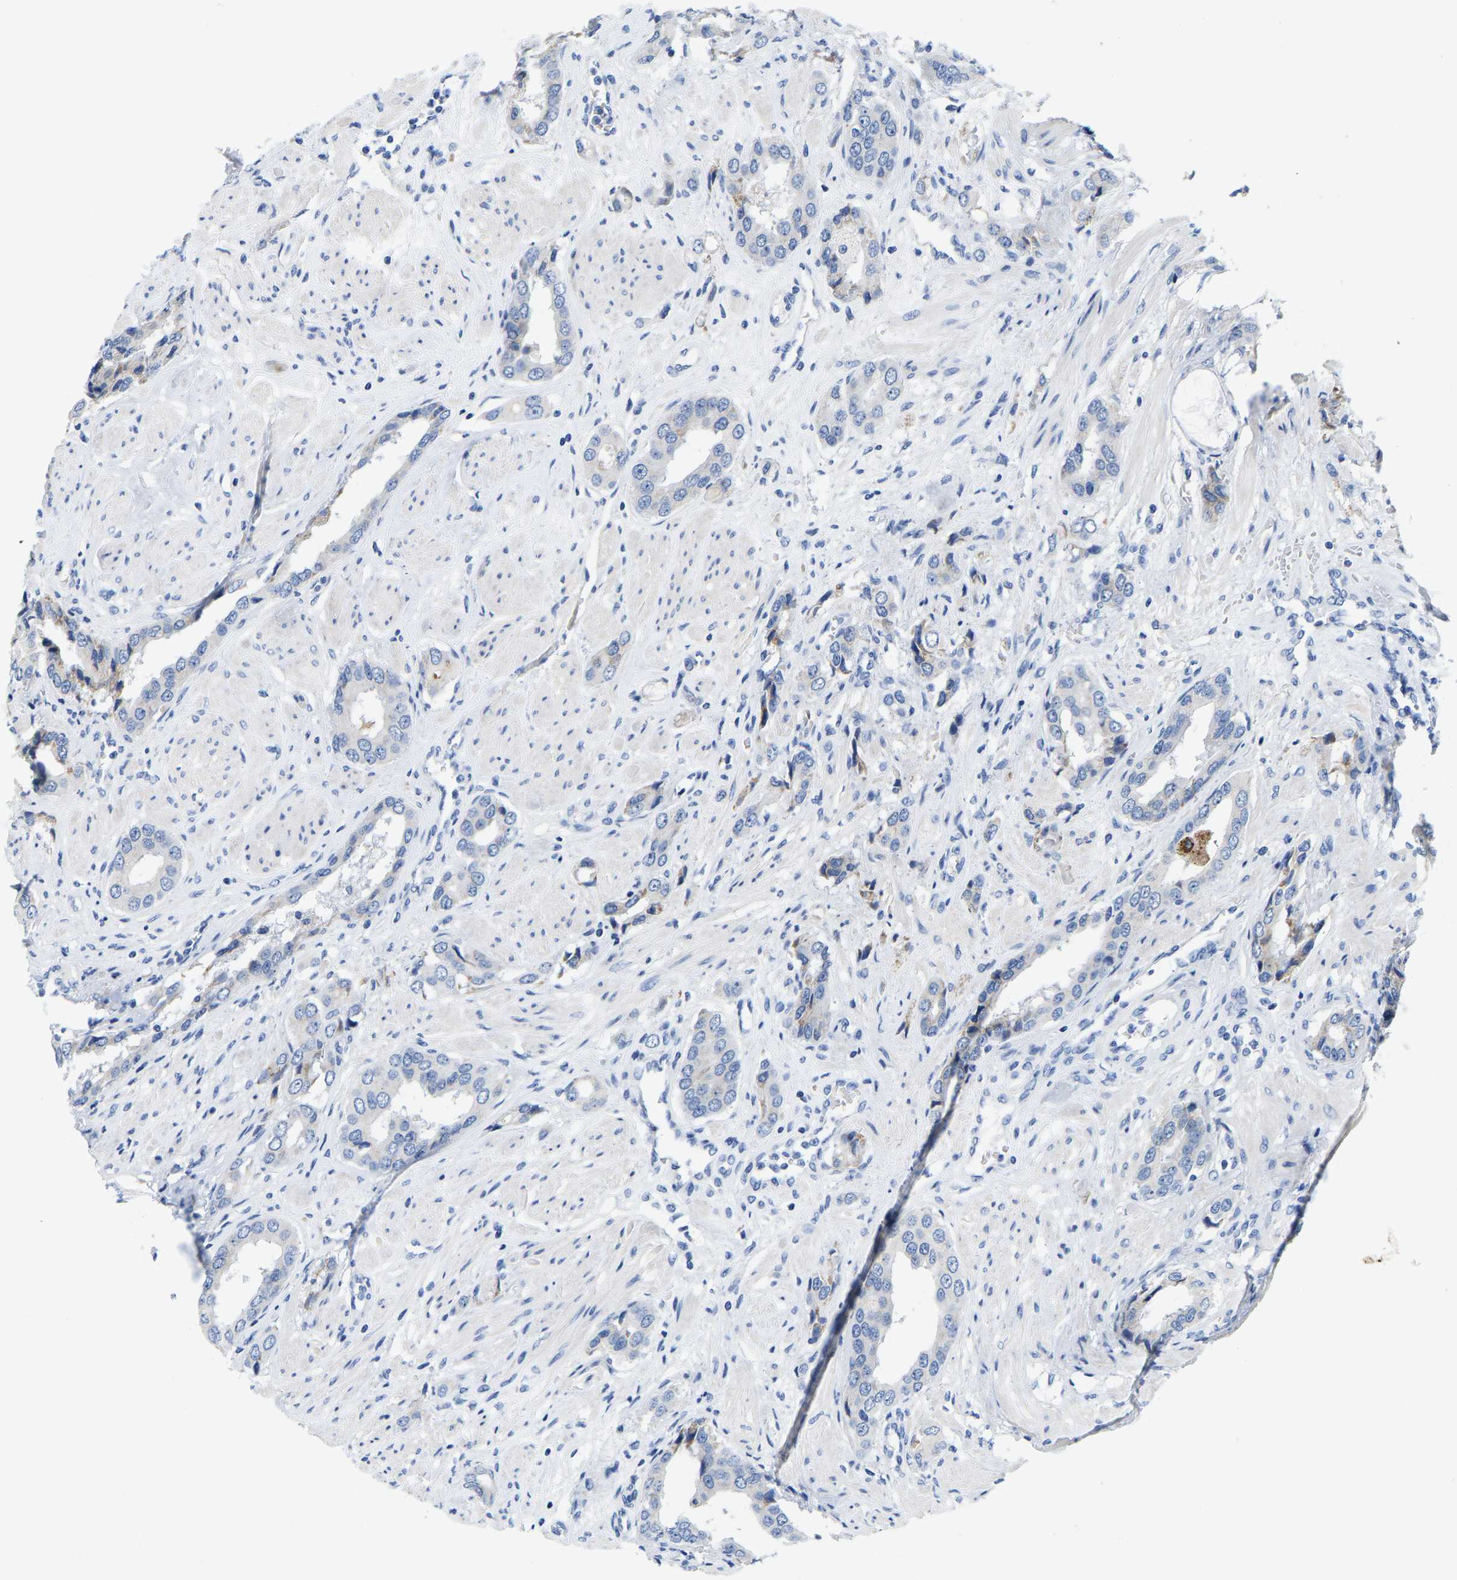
{"staining": {"intensity": "weak", "quantity": "<25%", "location": "cytoplasmic/membranous"}, "tissue": "prostate cancer", "cell_type": "Tumor cells", "image_type": "cancer", "snomed": [{"axis": "morphology", "description": "Adenocarcinoma, High grade"}, {"axis": "topography", "description": "Prostate"}], "caption": "This is a image of immunohistochemistry staining of adenocarcinoma (high-grade) (prostate), which shows no staining in tumor cells.", "gene": "KLHL1", "patient": {"sex": "male", "age": 52}}